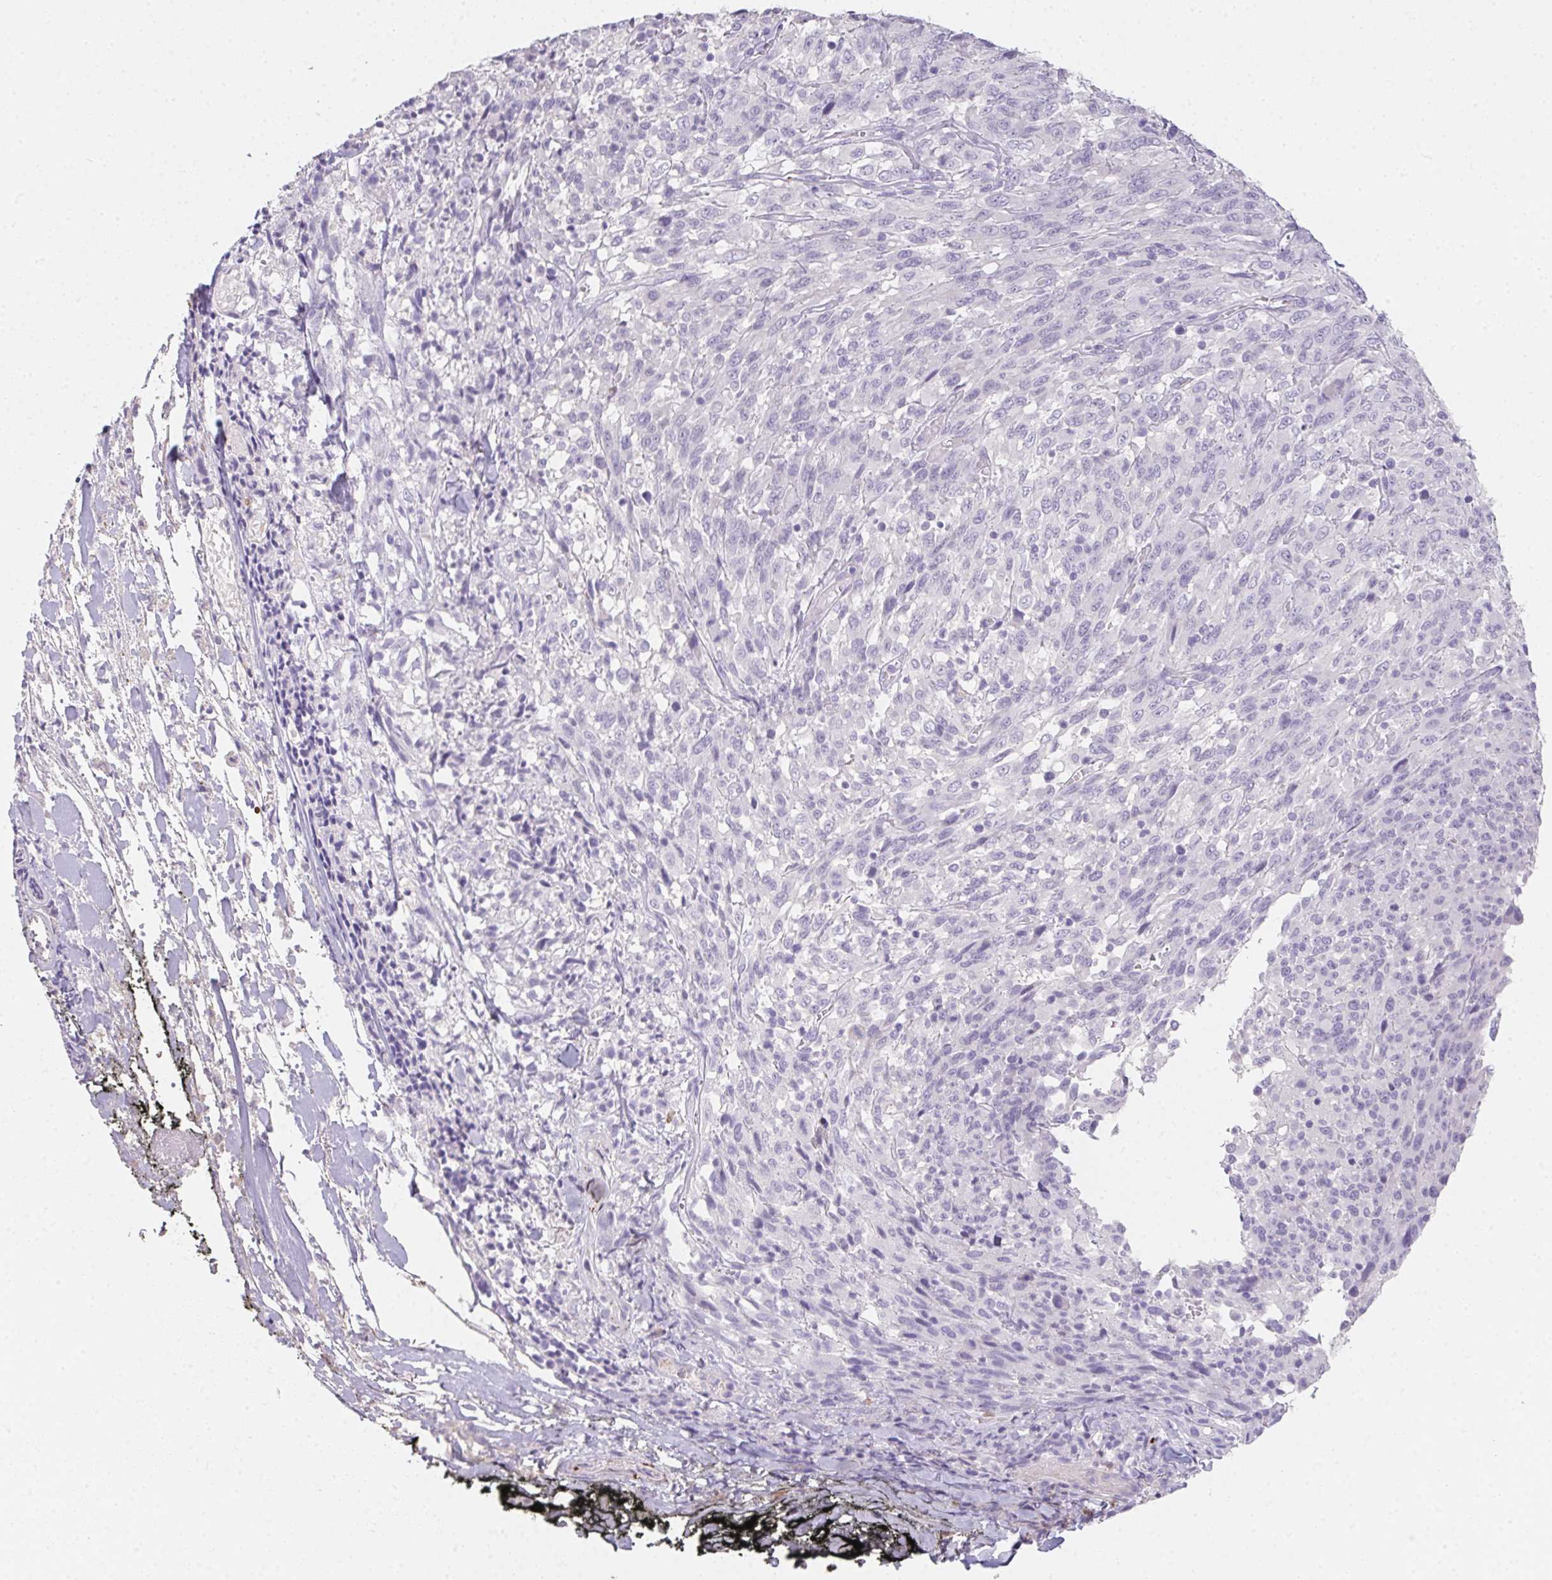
{"staining": {"intensity": "negative", "quantity": "none", "location": "none"}, "tissue": "melanoma", "cell_type": "Tumor cells", "image_type": "cancer", "snomed": [{"axis": "morphology", "description": "Malignant melanoma, NOS"}, {"axis": "topography", "description": "Skin"}], "caption": "Histopathology image shows no significant protein expression in tumor cells of malignant melanoma.", "gene": "MYL4", "patient": {"sex": "female", "age": 91}}